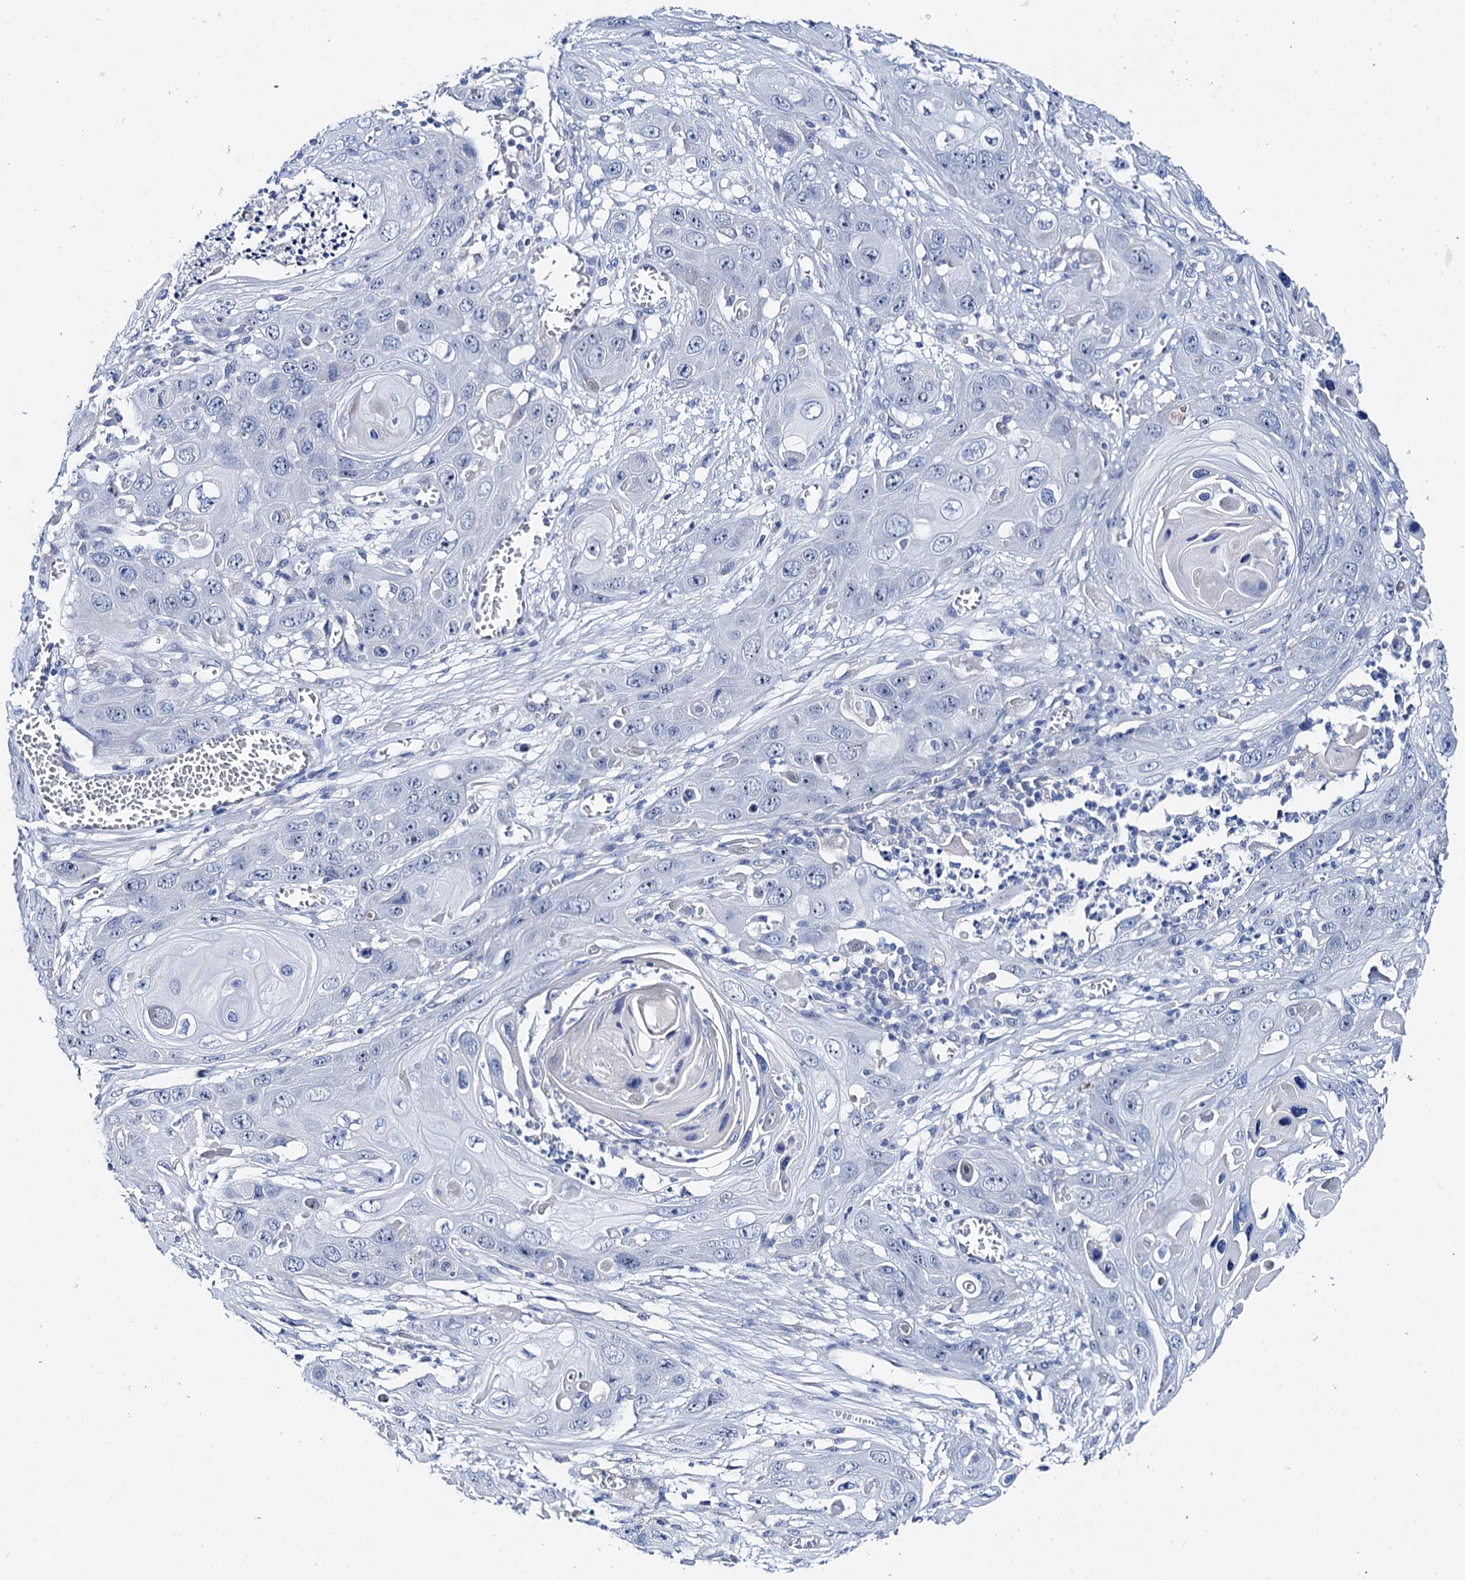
{"staining": {"intensity": "negative", "quantity": "none", "location": "none"}, "tissue": "skin cancer", "cell_type": "Tumor cells", "image_type": "cancer", "snomed": [{"axis": "morphology", "description": "Squamous cell carcinoma, NOS"}, {"axis": "topography", "description": "Skin"}], "caption": "A high-resolution image shows immunohistochemistry (IHC) staining of skin squamous cell carcinoma, which exhibits no significant positivity in tumor cells. Nuclei are stained in blue.", "gene": "SHROOM1", "patient": {"sex": "male", "age": 55}}